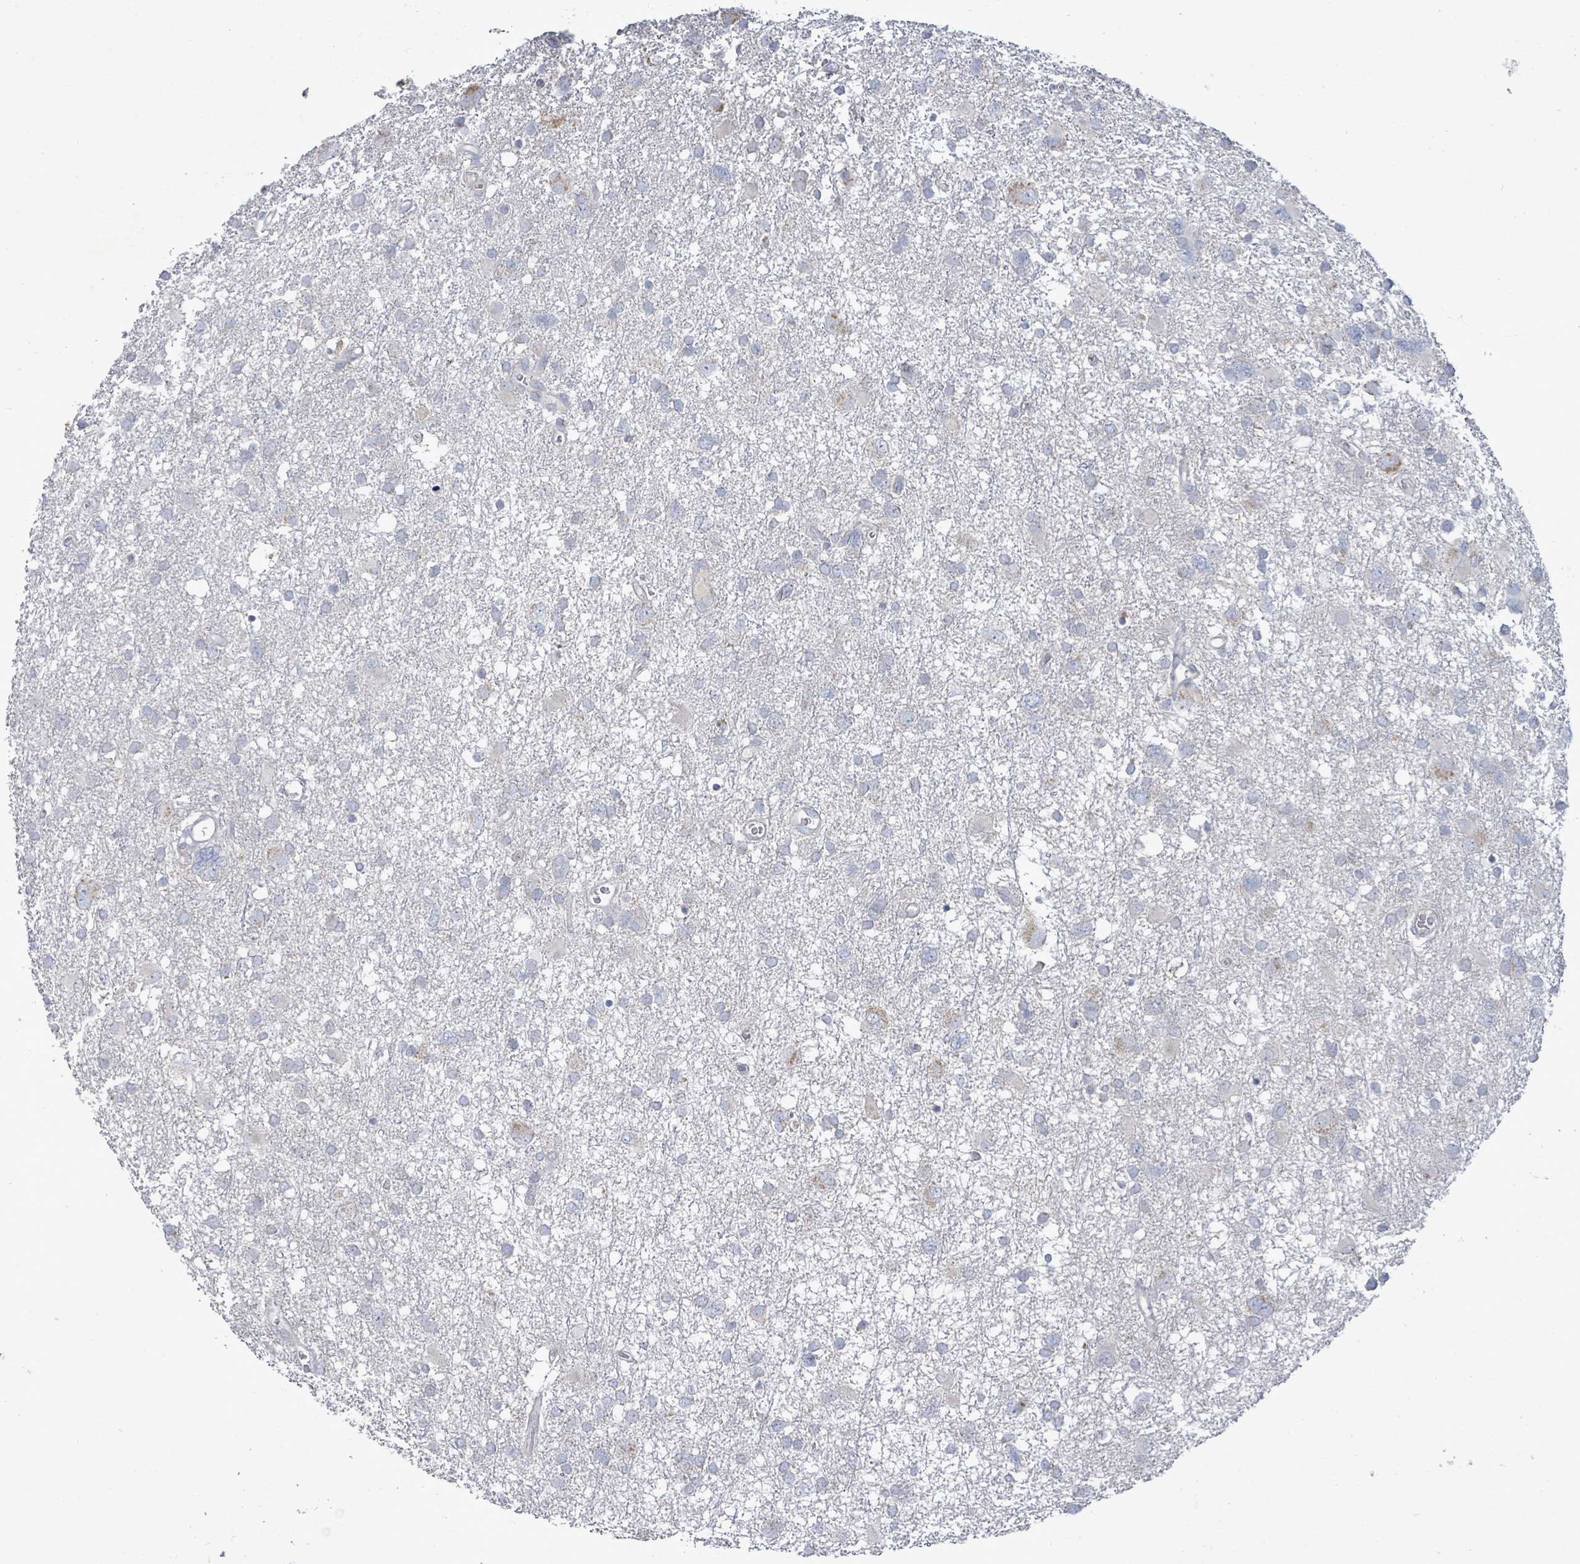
{"staining": {"intensity": "negative", "quantity": "none", "location": "none"}, "tissue": "glioma", "cell_type": "Tumor cells", "image_type": "cancer", "snomed": [{"axis": "morphology", "description": "Glioma, malignant, High grade"}, {"axis": "topography", "description": "Brain"}], "caption": "IHC photomicrograph of neoplastic tissue: glioma stained with DAB (3,3'-diaminobenzidine) displays no significant protein positivity in tumor cells.", "gene": "ZFPM1", "patient": {"sex": "male", "age": 61}}